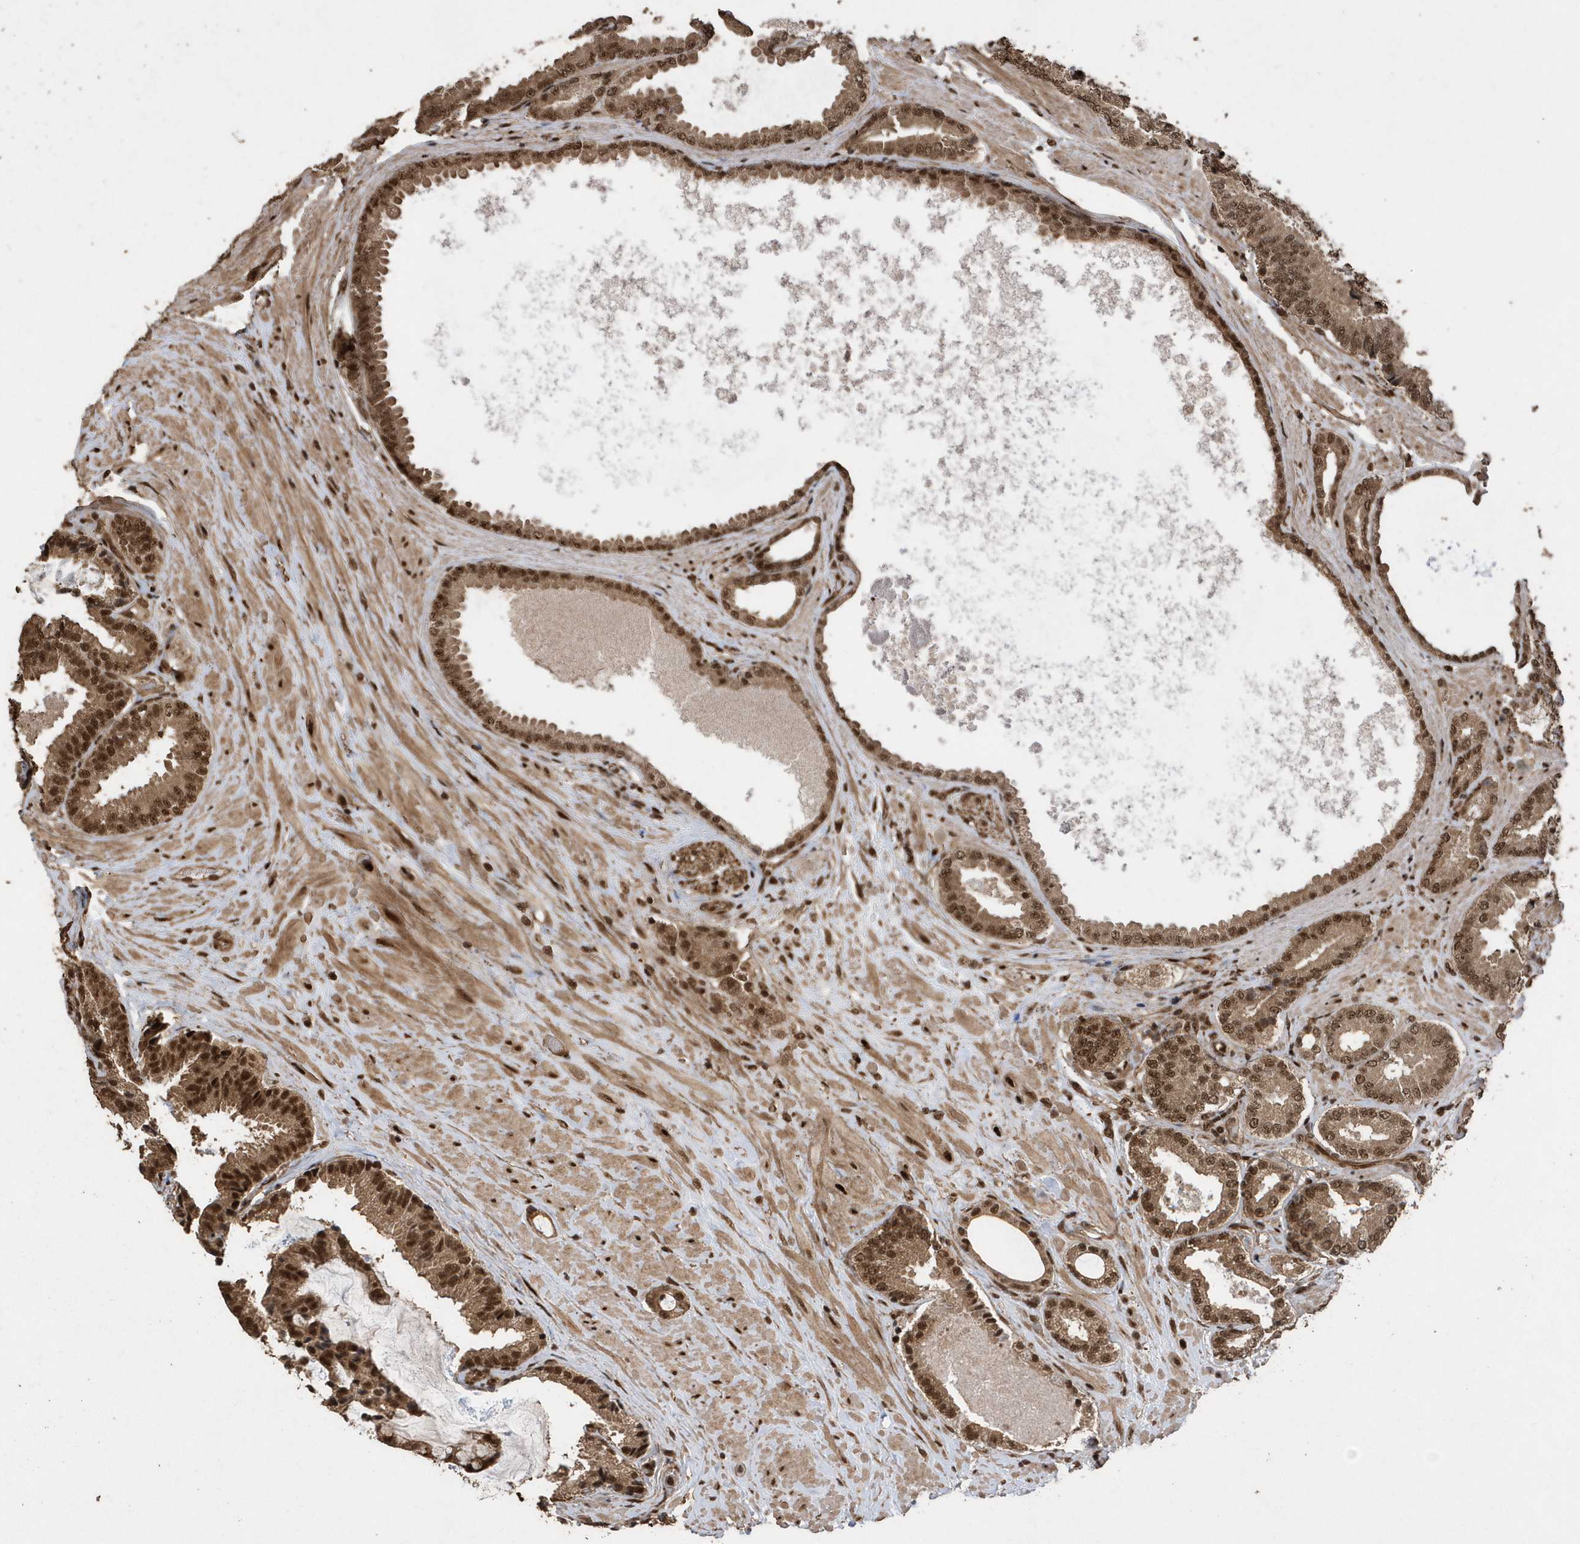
{"staining": {"intensity": "moderate", "quantity": ">75%", "location": "cytoplasmic/membranous,nuclear"}, "tissue": "prostate cancer", "cell_type": "Tumor cells", "image_type": "cancer", "snomed": [{"axis": "morphology", "description": "Adenocarcinoma, Low grade"}, {"axis": "topography", "description": "Prostate"}], "caption": "A brown stain highlights moderate cytoplasmic/membranous and nuclear expression of a protein in human prostate cancer tumor cells.", "gene": "INTS12", "patient": {"sex": "male", "age": 71}}